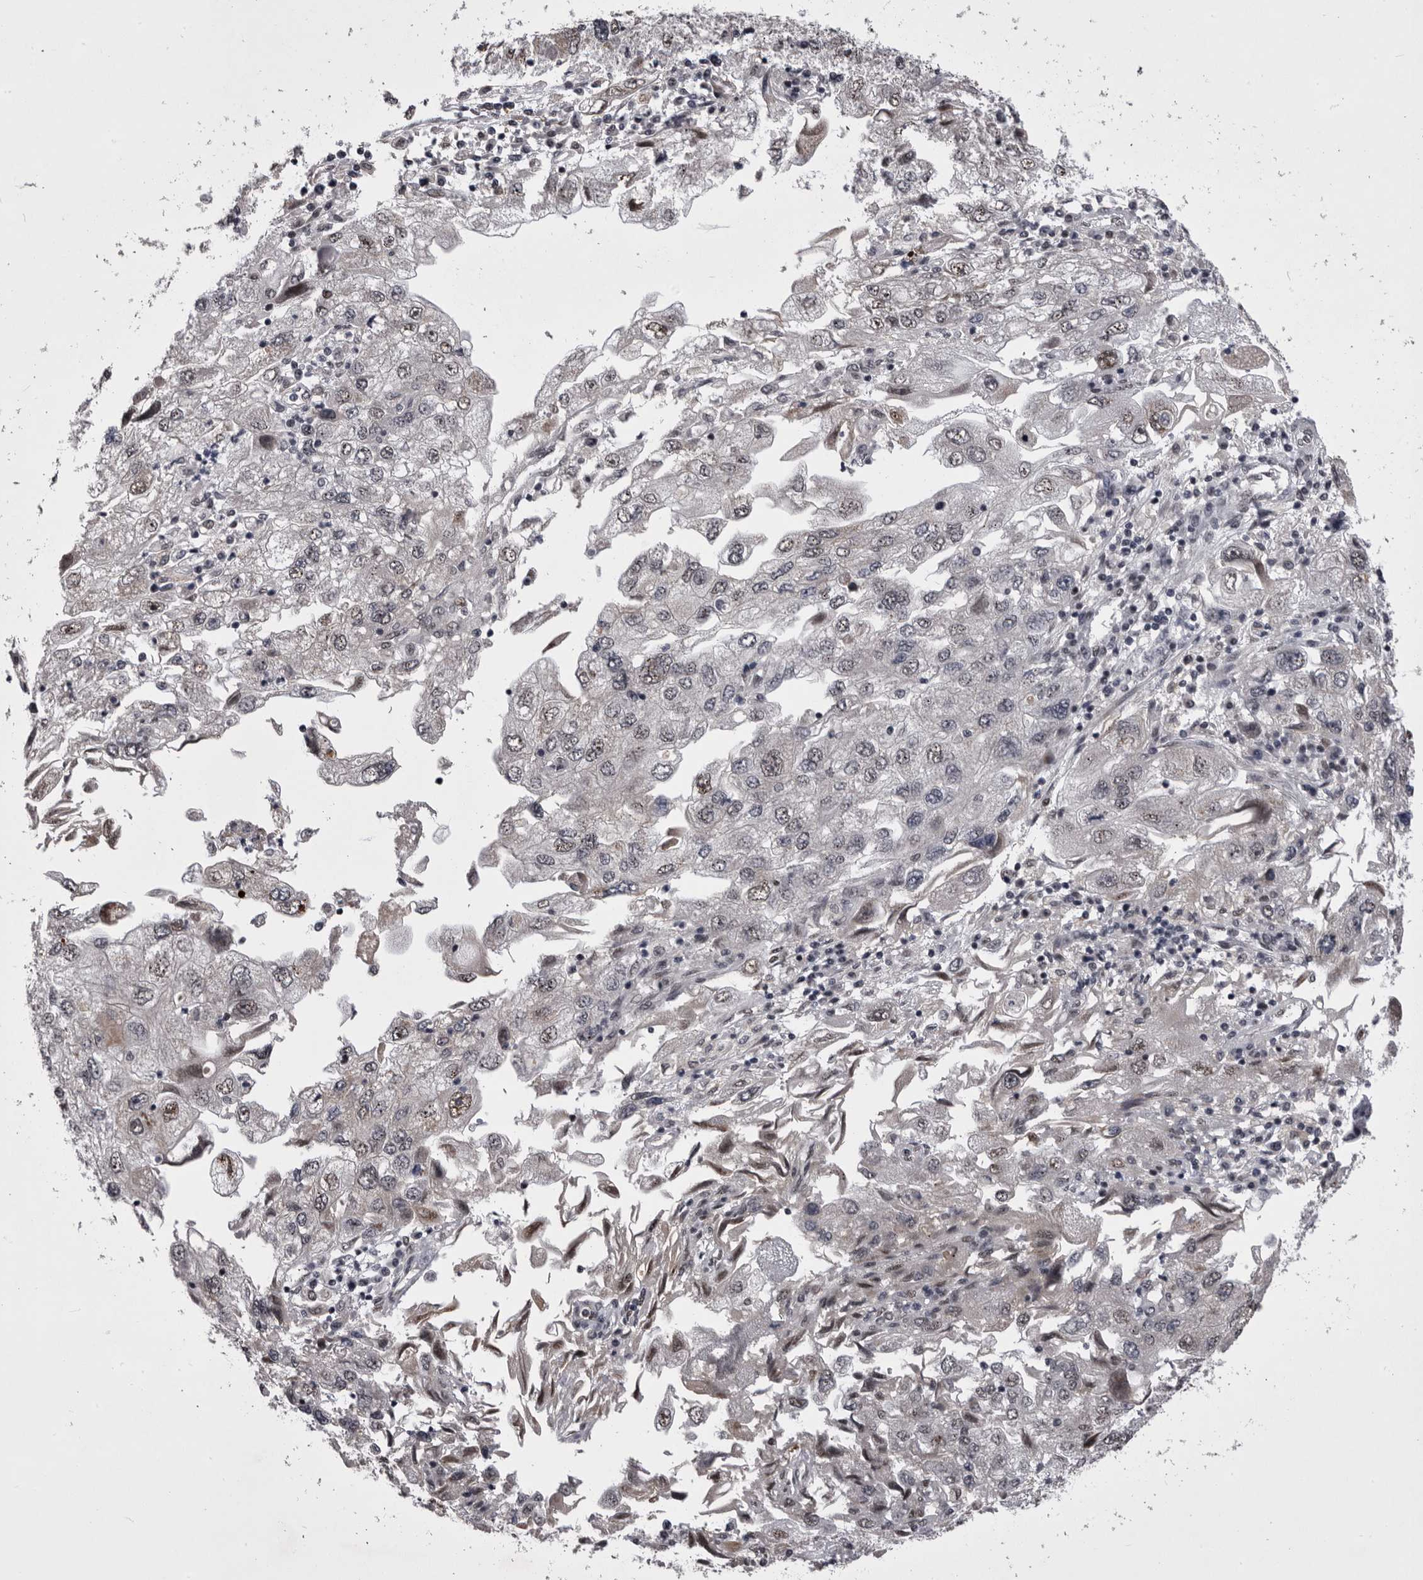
{"staining": {"intensity": "weak", "quantity": "<25%", "location": "nuclear"}, "tissue": "endometrial cancer", "cell_type": "Tumor cells", "image_type": "cancer", "snomed": [{"axis": "morphology", "description": "Adenocarcinoma, NOS"}, {"axis": "topography", "description": "Endometrium"}], "caption": "DAB immunohistochemical staining of adenocarcinoma (endometrial) reveals no significant expression in tumor cells. The staining was performed using DAB (3,3'-diaminobenzidine) to visualize the protein expression in brown, while the nuclei were stained in blue with hematoxylin (Magnification: 20x).", "gene": "PRPF3", "patient": {"sex": "female", "age": 49}}